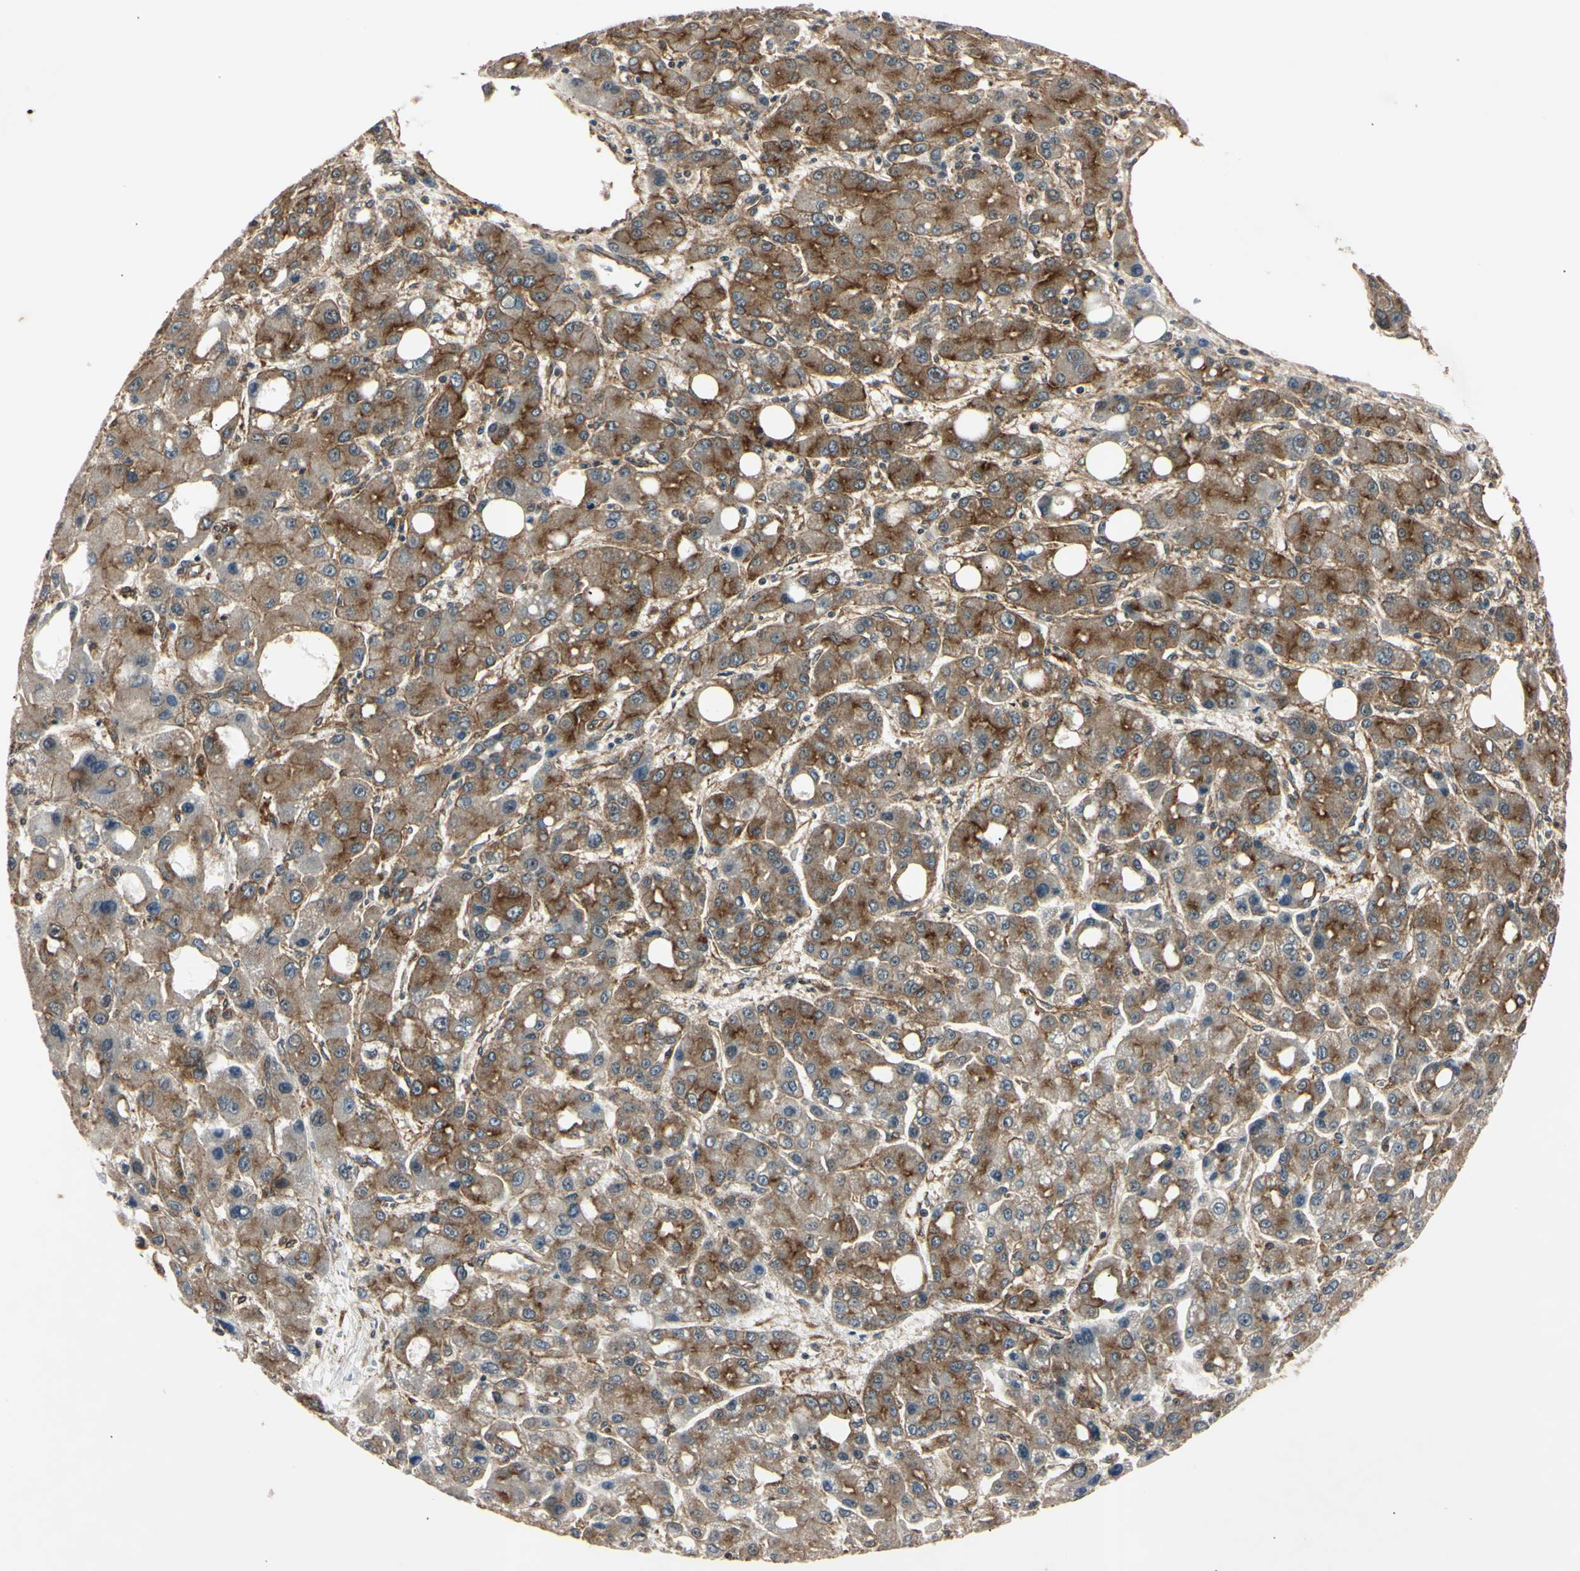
{"staining": {"intensity": "moderate", "quantity": ">75%", "location": "cytoplasmic/membranous"}, "tissue": "liver cancer", "cell_type": "Tumor cells", "image_type": "cancer", "snomed": [{"axis": "morphology", "description": "Carcinoma, Hepatocellular, NOS"}, {"axis": "topography", "description": "Liver"}], "caption": "Immunohistochemical staining of hepatocellular carcinoma (liver) demonstrates moderate cytoplasmic/membranous protein staining in approximately >75% of tumor cells.", "gene": "EPN1", "patient": {"sex": "male", "age": 55}}